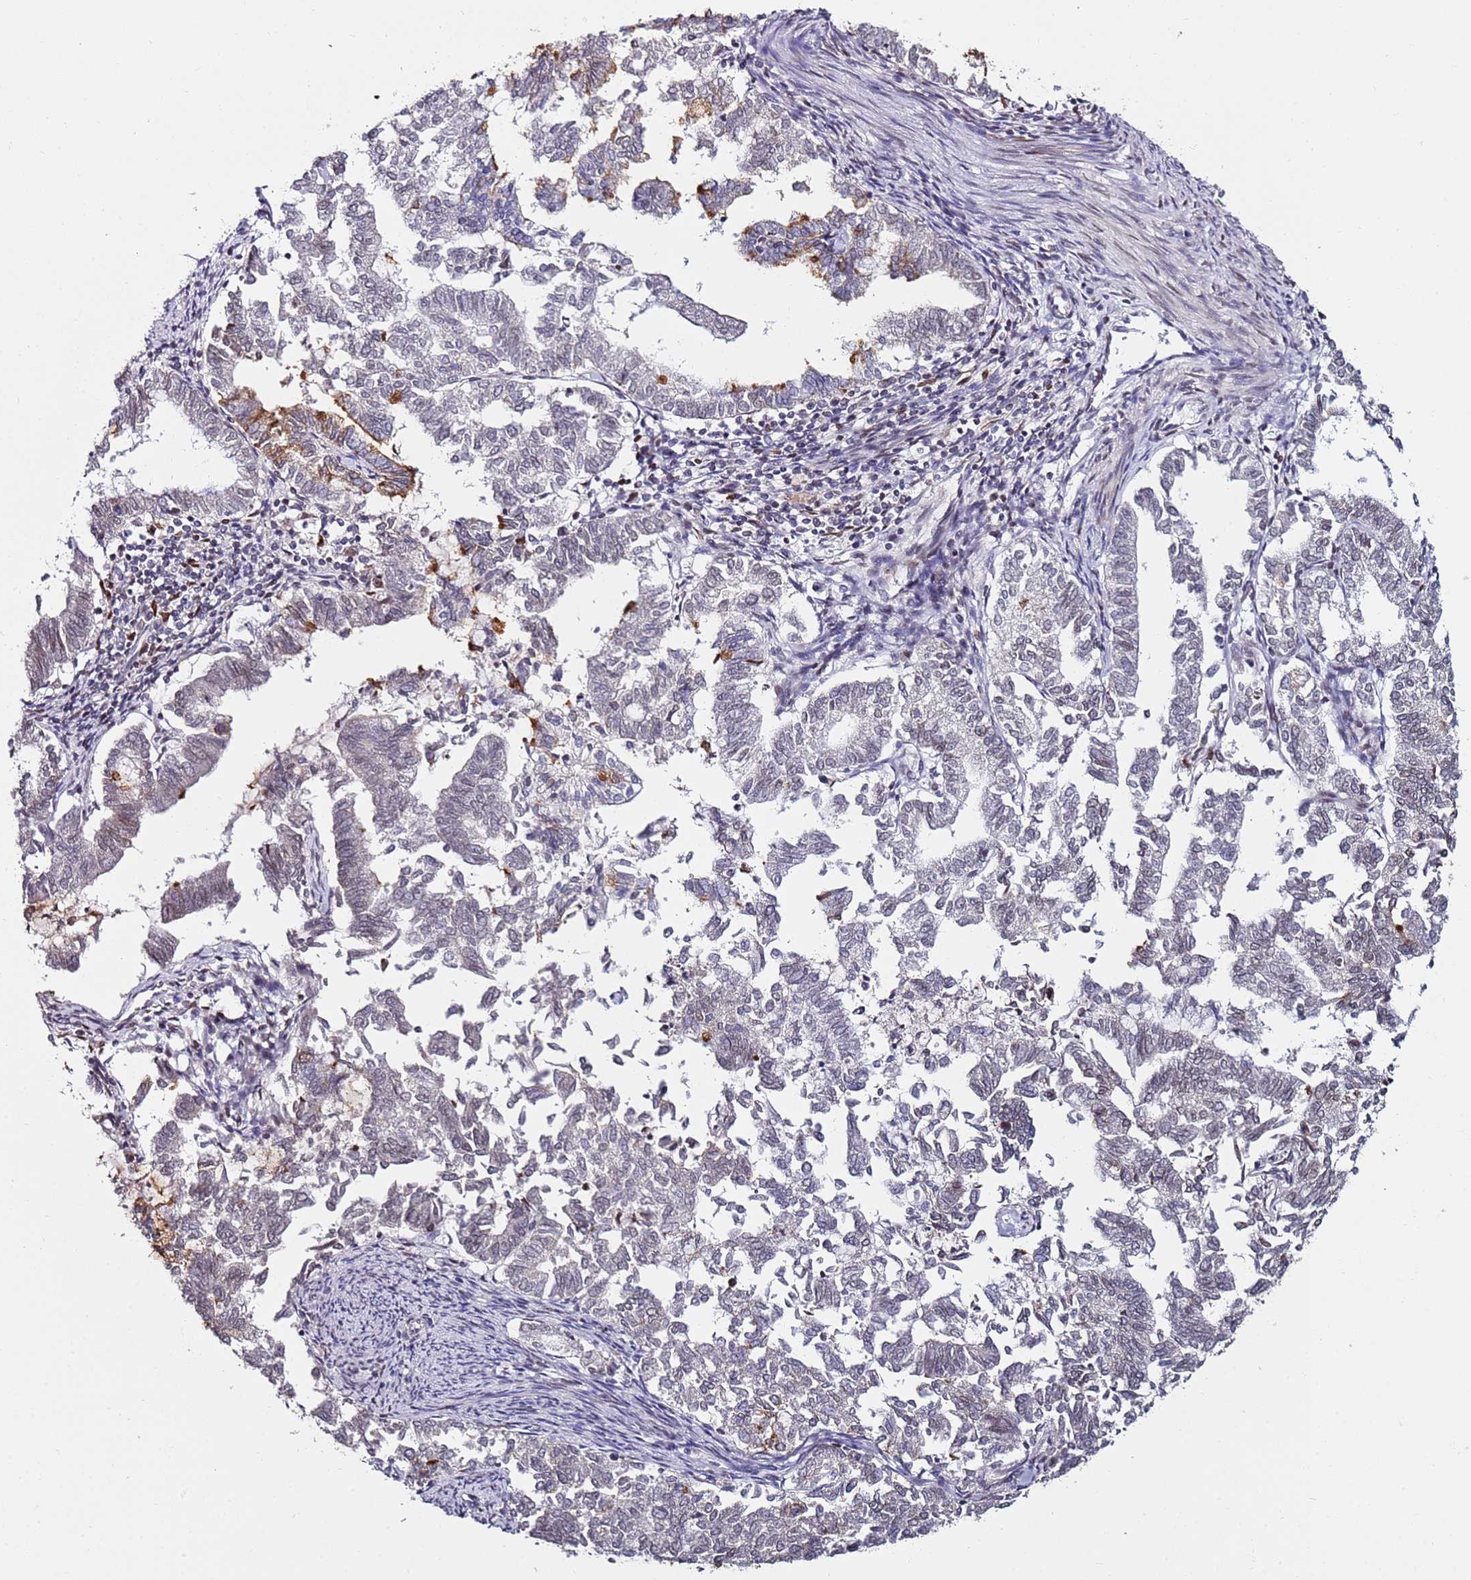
{"staining": {"intensity": "strong", "quantity": "<25%", "location": "cytoplasmic/membranous"}, "tissue": "endometrial cancer", "cell_type": "Tumor cells", "image_type": "cancer", "snomed": [{"axis": "morphology", "description": "Adenocarcinoma, NOS"}, {"axis": "topography", "description": "Endometrium"}], "caption": "Strong cytoplasmic/membranous protein positivity is present in approximately <25% of tumor cells in endometrial cancer. Using DAB (brown) and hematoxylin (blue) stains, captured at high magnification using brightfield microscopy.", "gene": "DUSP28", "patient": {"sex": "female", "age": 79}}